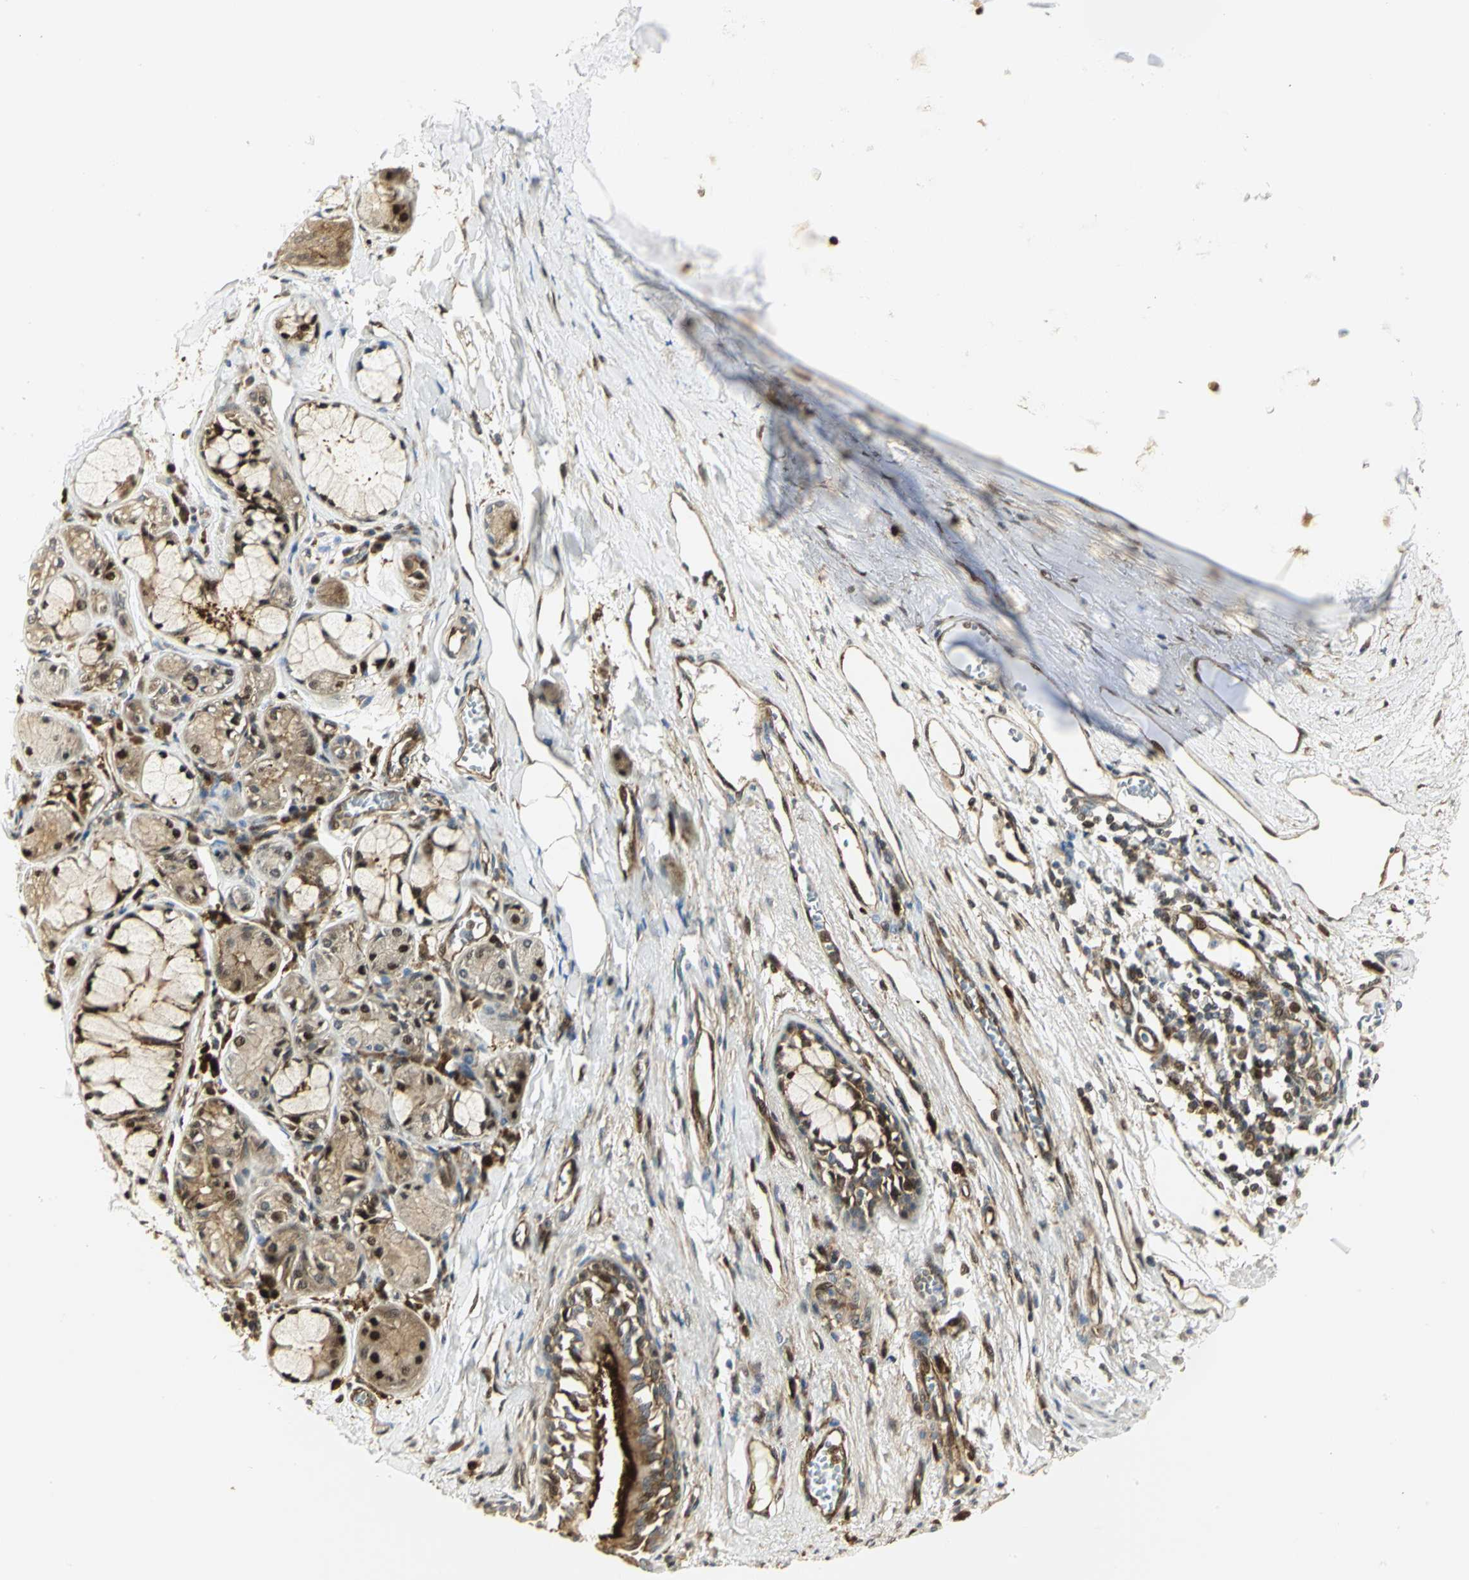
{"staining": {"intensity": "strong", "quantity": ">75%", "location": "cytoplasmic/membranous"}, "tissue": "bronchus", "cell_type": "Respiratory epithelial cells", "image_type": "normal", "snomed": [{"axis": "morphology", "description": "Normal tissue, NOS"}, {"axis": "topography", "description": "Bronchus"}, {"axis": "topography", "description": "Lung"}], "caption": "High-power microscopy captured an immunohistochemistry (IHC) image of unremarkable bronchus, revealing strong cytoplasmic/membranous staining in approximately >75% of respiratory epithelial cells.", "gene": "EEA1", "patient": {"sex": "female", "age": 56}}